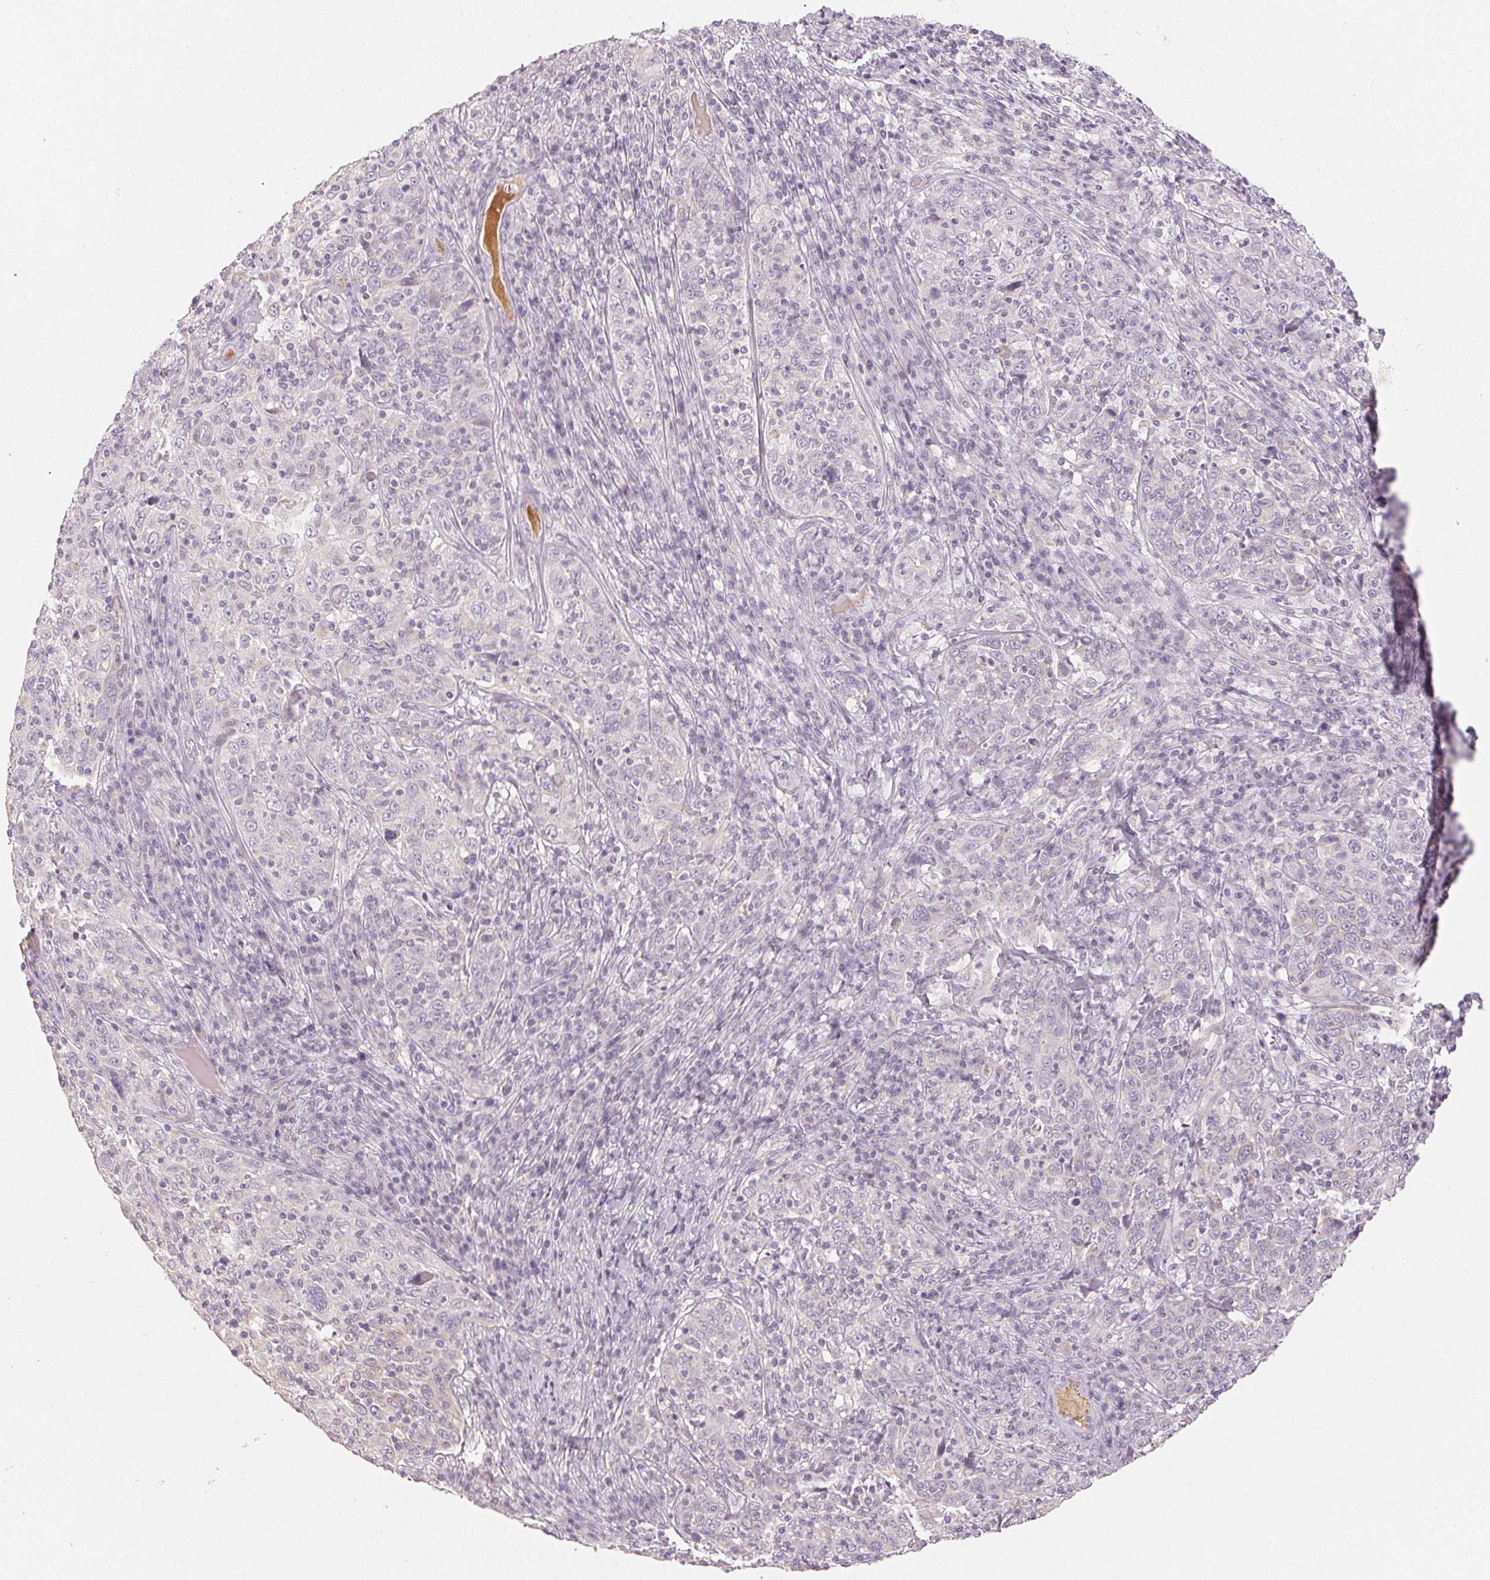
{"staining": {"intensity": "negative", "quantity": "none", "location": "none"}, "tissue": "cervical cancer", "cell_type": "Tumor cells", "image_type": "cancer", "snomed": [{"axis": "morphology", "description": "Squamous cell carcinoma, NOS"}, {"axis": "topography", "description": "Cervix"}], "caption": "An immunohistochemistry (IHC) histopathology image of cervical squamous cell carcinoma is shown. There is no staining in tumor cells of cervical squamous cell carcinoma.", "gene": "LVRN", "patient": {"sex": "female", "age": 46}}